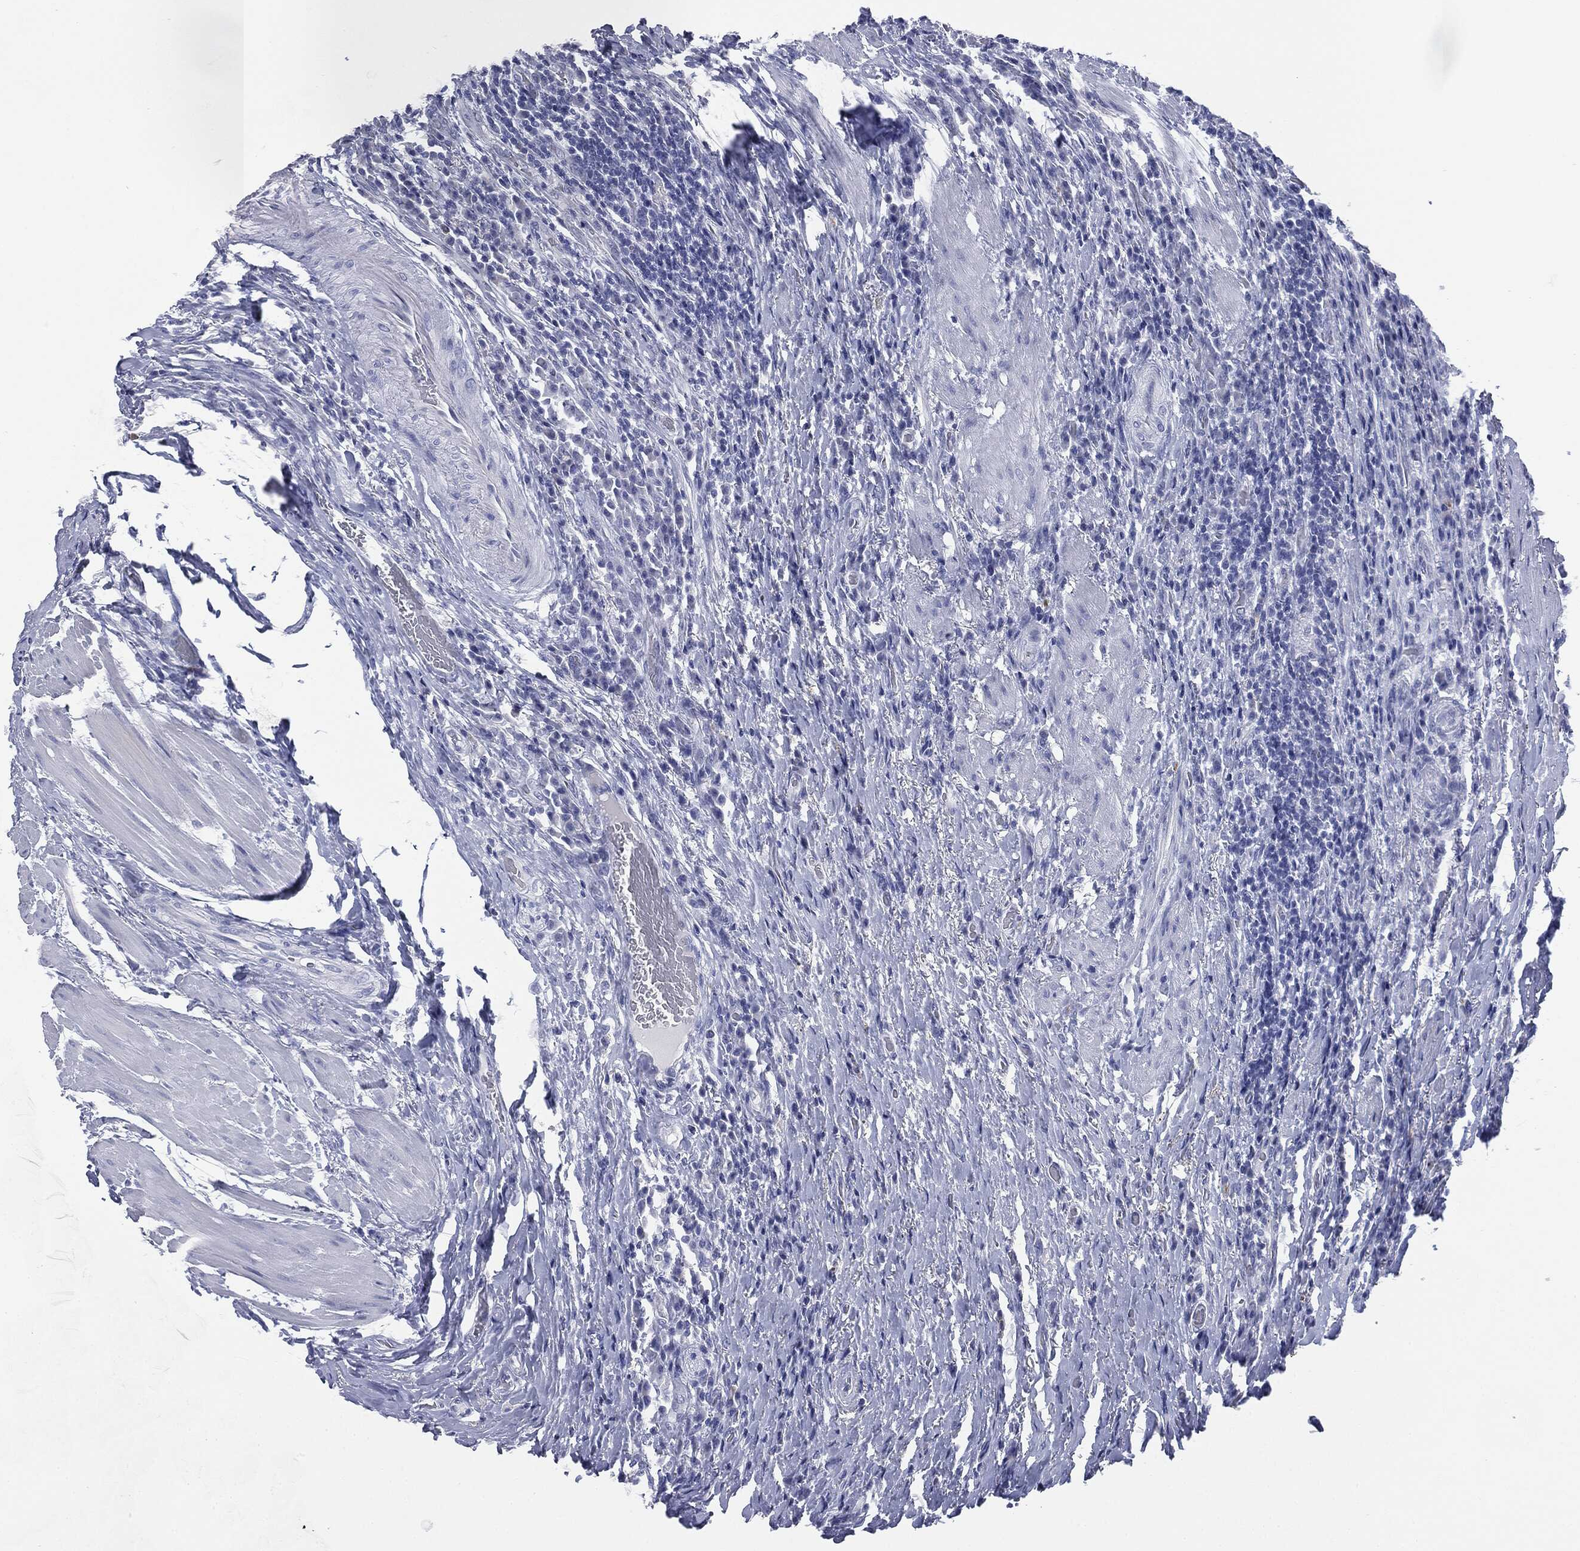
{"staining": {"intensity": "negative", "quantity": "none", "location": "none"}, "tissue": "urothelial cancer", "cell_type": "Tumor cells", "image_type": "cancer", "snomed": [{"axis": "morphology", "description": "Urothelial carcinoma, High grade"}, {"axis": "topography", "description": "Urinary bladder"}], "caption": "The micrograph reveals no significant expression in tumor cells of urothelial cancer. The staining was performed using DAB to visualize the protein expression in brown, while the nuclei were stained in blue with hematoxylin (Magnification: 20x).", "gene": "ATP2A1", "patient": {"sex": "female", "age": 63}}